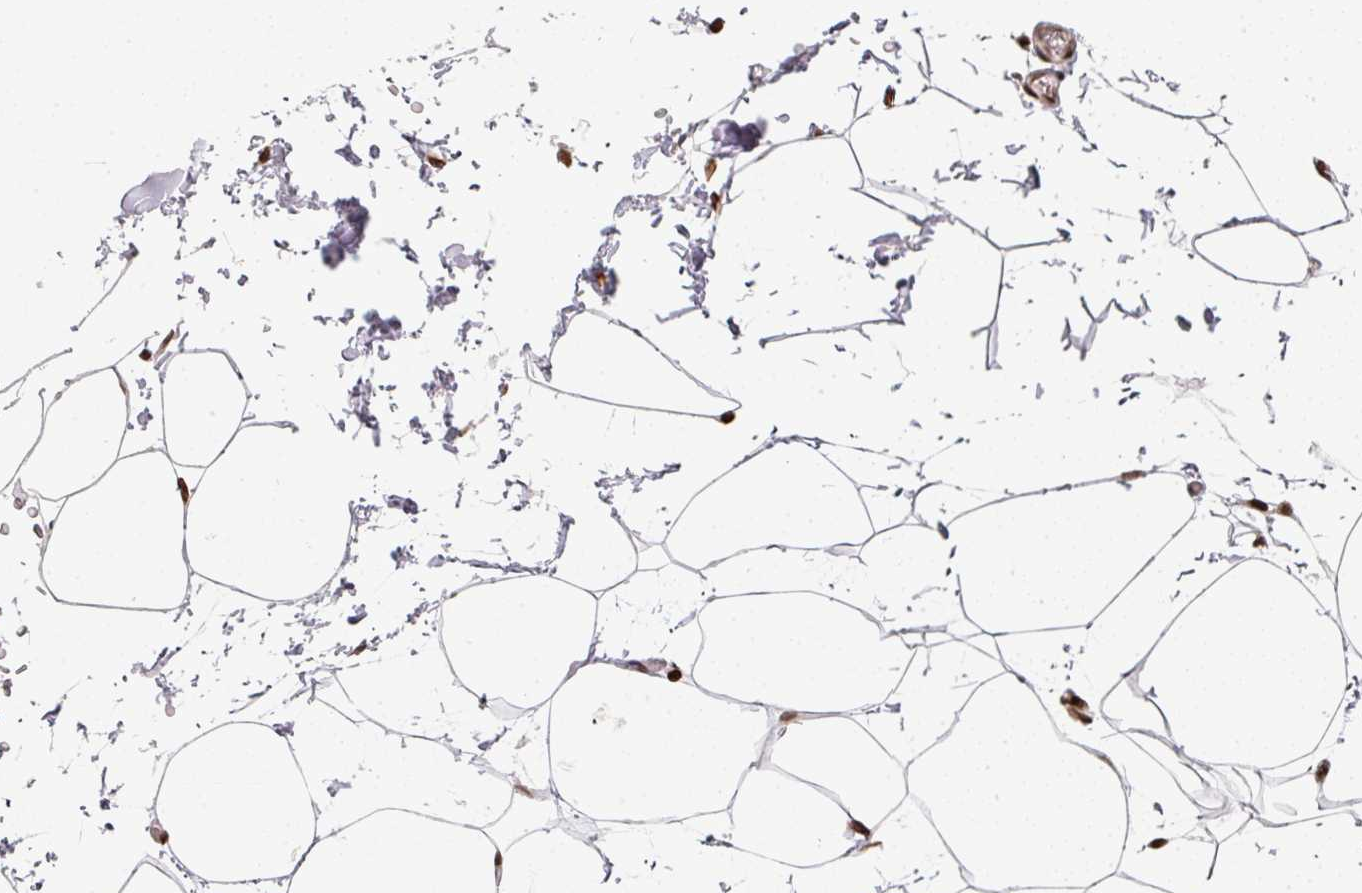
{"staining": {"intensity": "moderate", "quantity": ">75%", "location": "nuclear"}, "tissue": "adipose tissue", "cell_type": "Adipocytes", "image_type": "normal", "snomed": [{"axis": "morphology", "description": "Normal tissue, NOS"}, {"axis": "topography", "description": "Vascular tissue"}, {"axis": "topography", "description": "Peripheral nerve tissue"}], "caption": "High-power microscopy captured an IHC micrograph of normal adipose tissue, revealing moderate nuclear staining in about >75% of adipocytes.", "gene": "RASL11A", "patient": {"sex": "male", "age": 41}}